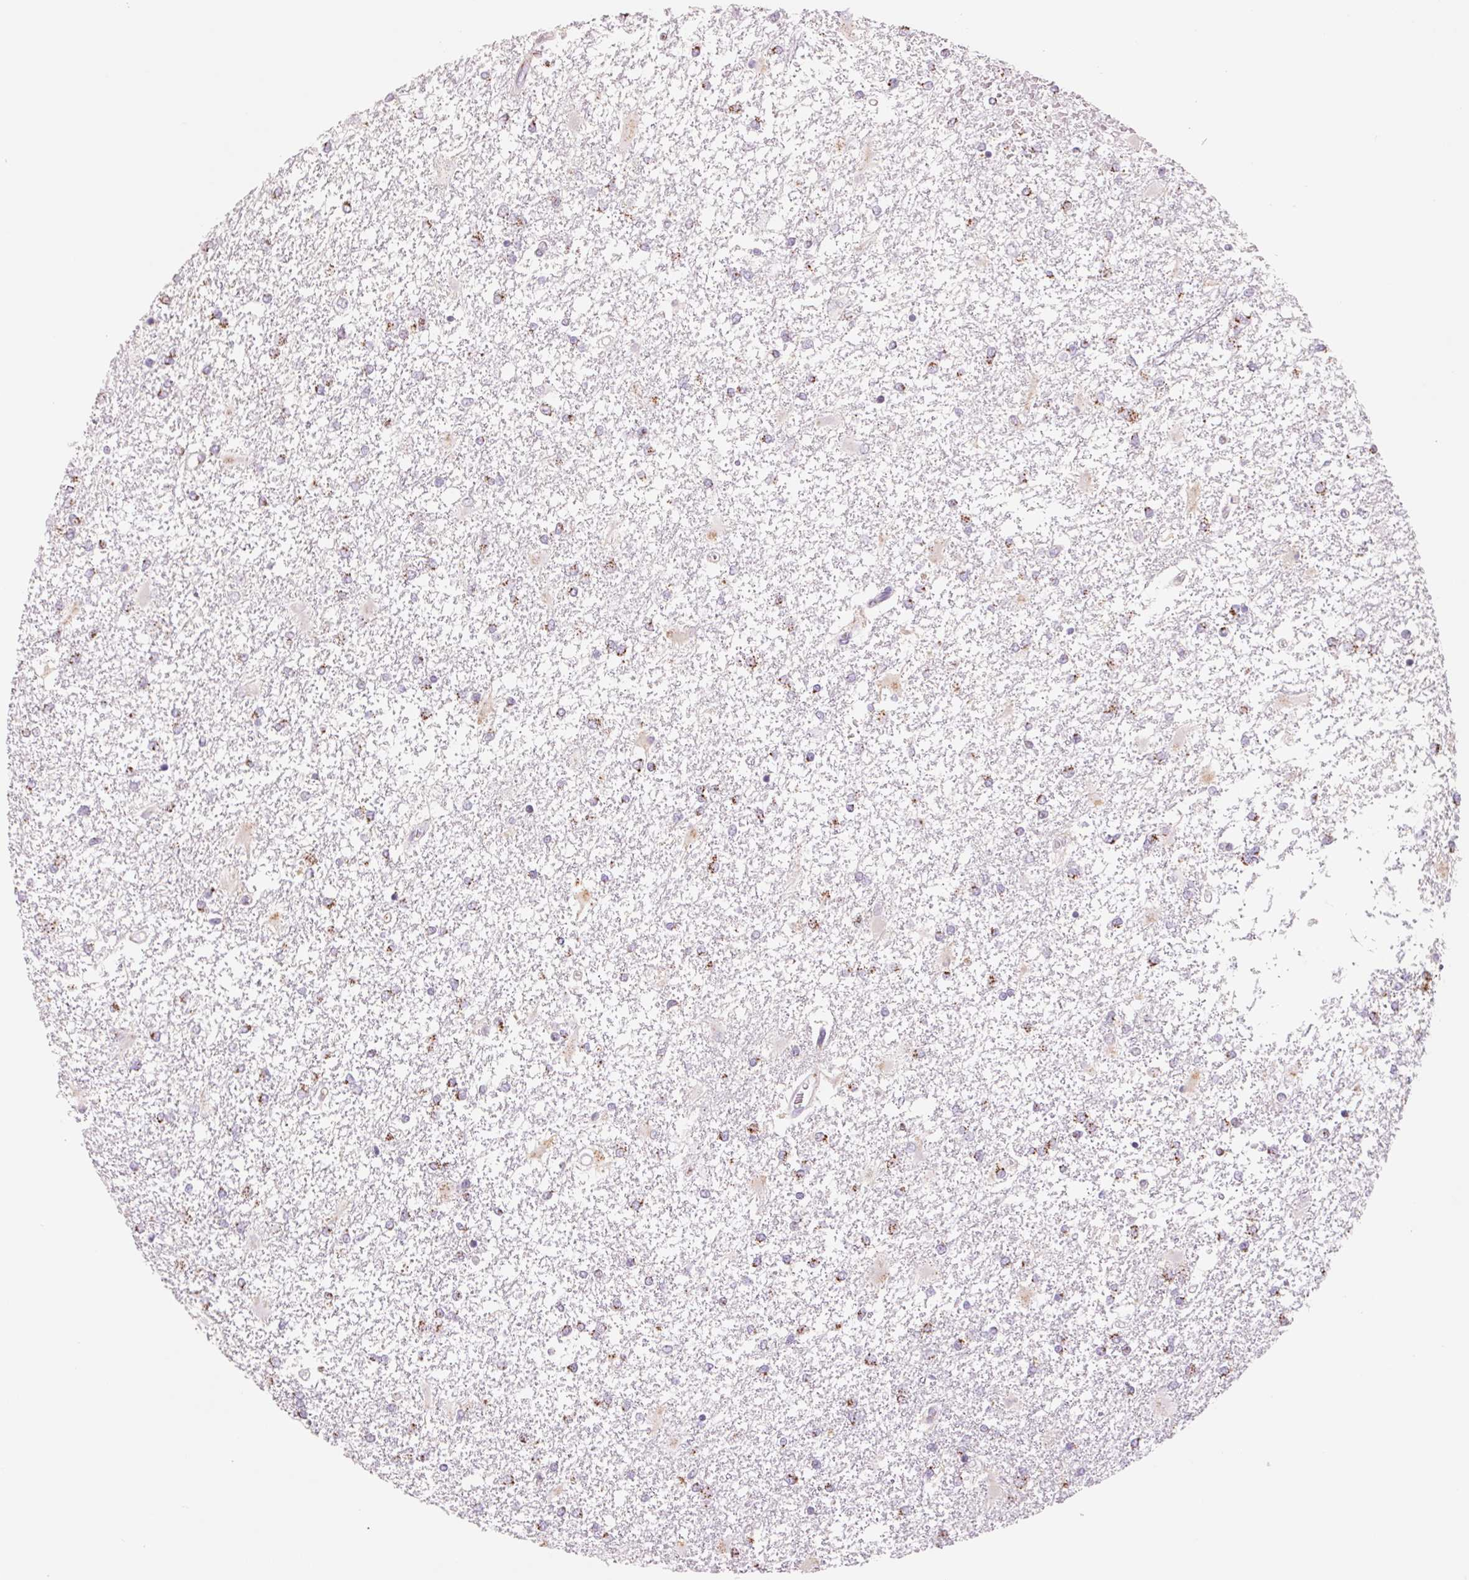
{"staining": {"intensity": "moderate", "quantity": "25%-75%", "location": "cytoplasmic/membranous"}, "tissue": "glioma", "cell_type": "Tumor cells", "image_type": "cancer", "snomed": [{"axis": "morphology", "description": "Glioma, malignant, High grade"}, {"axis": "topography", "description": "Cerebral cortex"}], "caption": "The histopathology image reveals staining of high-grade glioma (malignant), revealing moderate cytoplasmic/membranous protein expression (brown color) within tumor cells.", "gene": "GALNT7", "patient": {"sex": "male", "age": 79}}